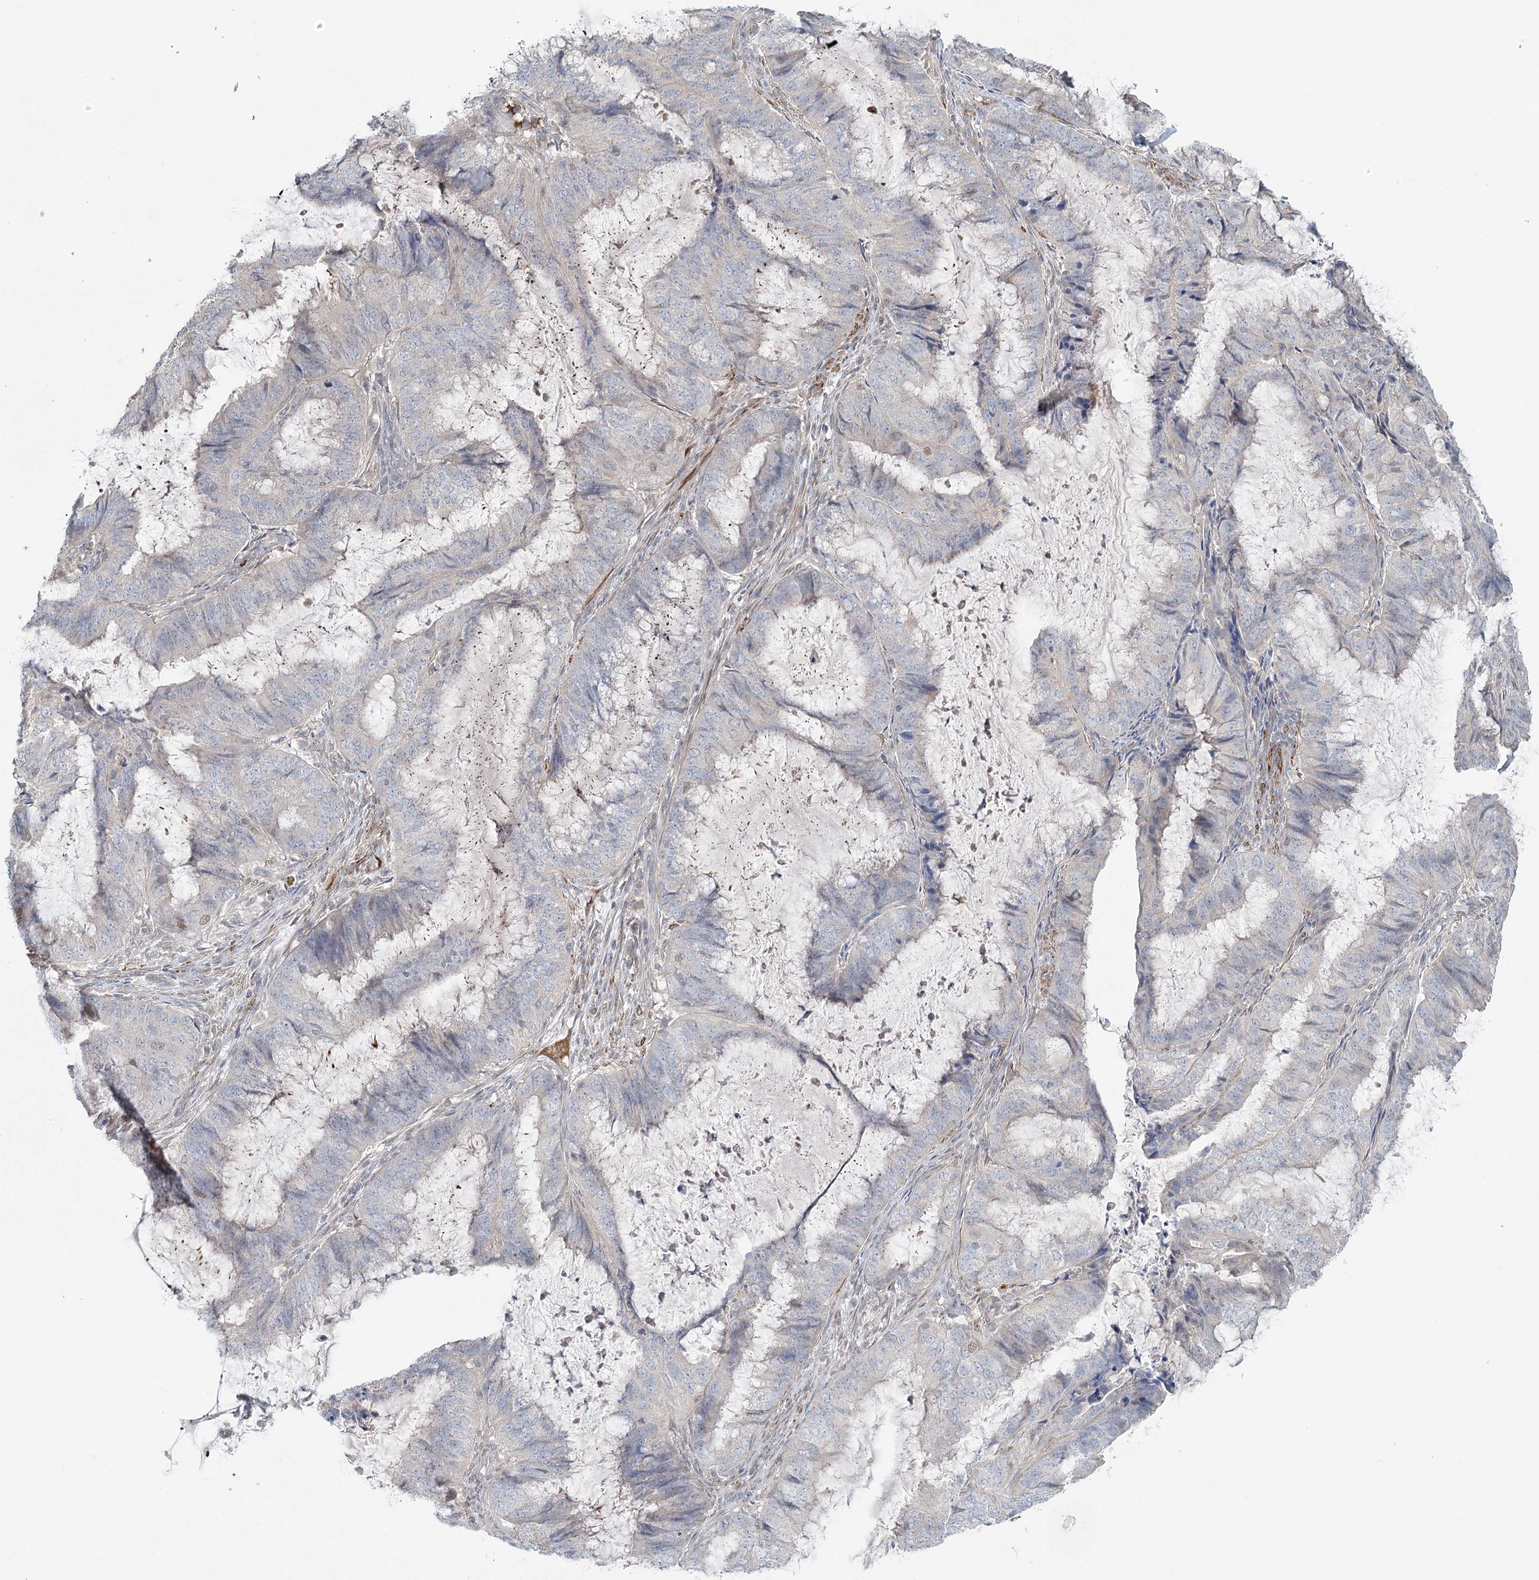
{"staining": {"intensity": "negative", "quantity": "none", "location": "none"}, "tissue": "endometrial cancer", "cell_type": "Tumor cells", "image_type": "cancer", "snomed": [{"axis": "morphology", "description": "Adenocarcinoma, NOS"}, {"axis": "topography", "description": "Endometrium"}], "caption": "High power microscopy image of an immunohistochemistry (IHC) image of endometrial cancer (adenocarcinoma), revealing no significant staining in tumor cells. (Brightfield microscopy of DAB IHC at high magnification).", "gene": "USP11", "patient": {"sex": "female", "age": 81}}